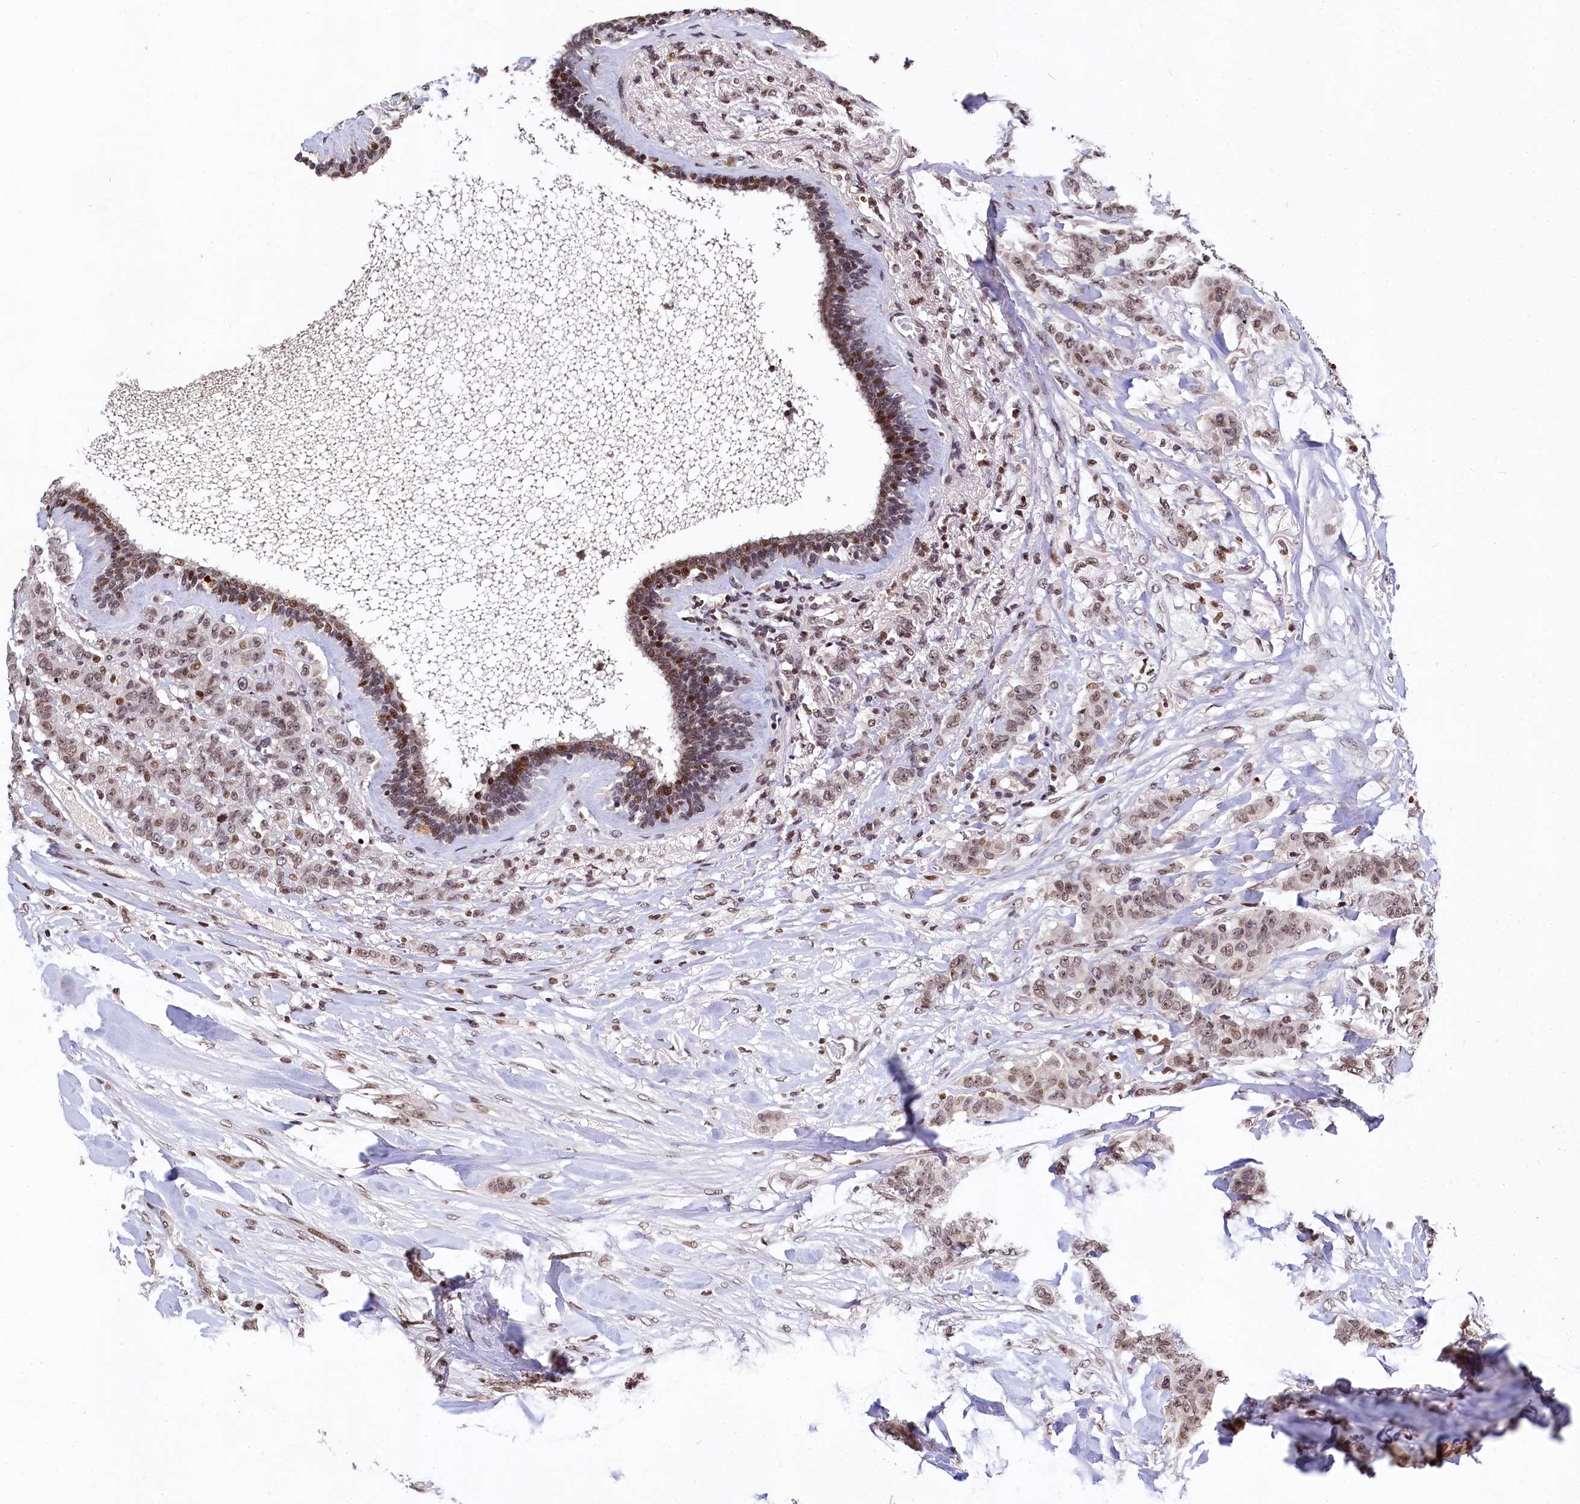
{"staining": {"intensity": "weak", "quantity": "<25%", "location": "nuclear"}, "tissue": "breast cancer", "cell_type": "Tumor cells", "image_type": "cancer", "snomed": [{"axis": "morphology", "description": "Duct carcinoma"}, {"axis": "topography", "description": "Breast"}], "caption": "Immunohistochemistry image of human invasive ductal carcinoma (breast) stained for a protein (brown), which exhibits no expression in tumor cells. (DAB (3,3'-diaminobenzidine) immunohistochemistry, high magnification).", "gene": "FAM217B", "patient": {"sex": "female", "age": 40}}